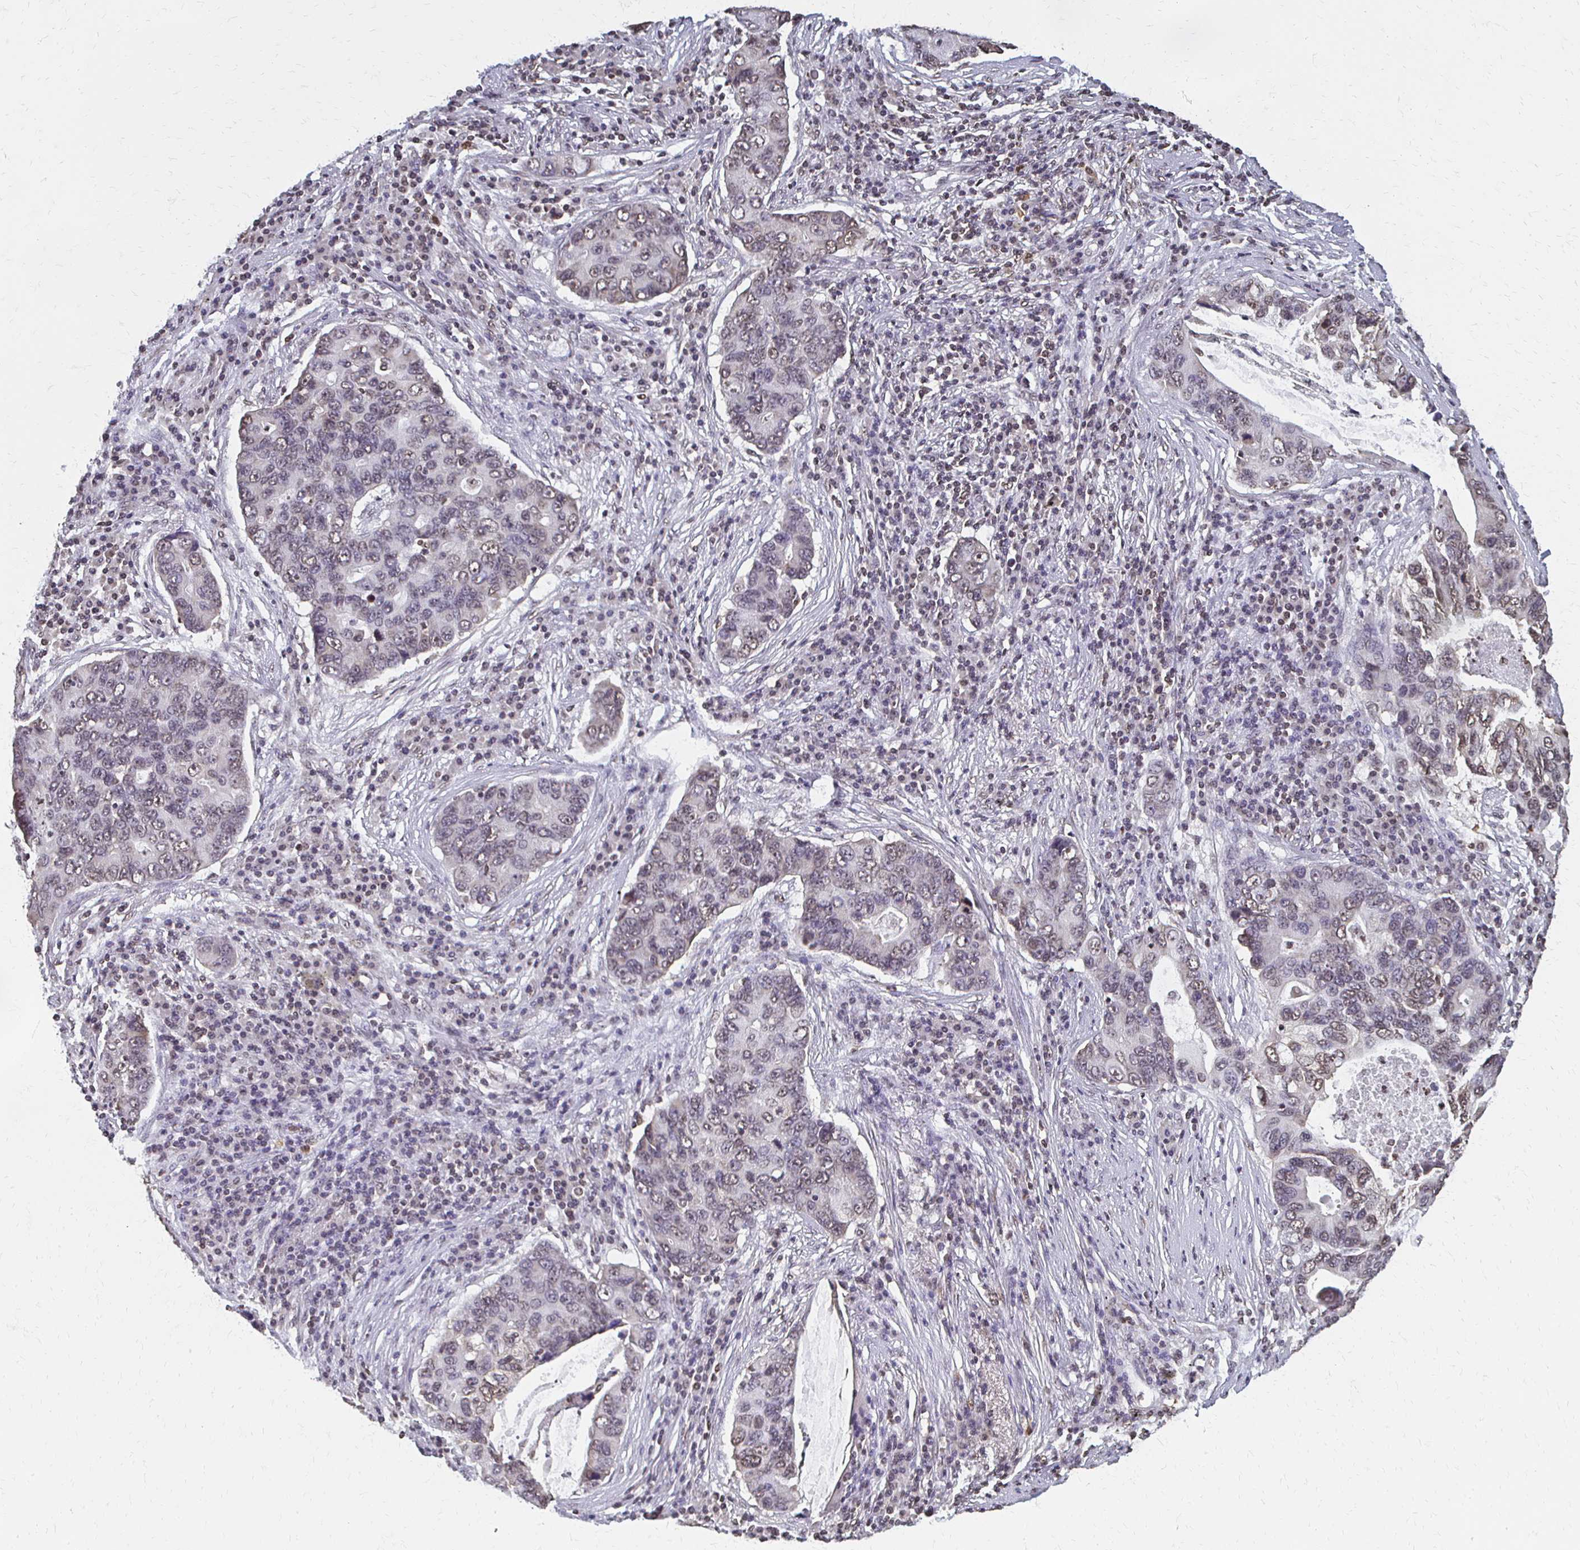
{"staining": {"intensity": "weak", "quantity": "<25%", "location": "nuclear"}, "tissue": "lung cancer", "cell_type": "Tumor cells", "image_type": "cancer", "snomed": [{"axis": "morphology", "description": "Adenocarcinoma, NOS"}, {"axis": "morphology", "description": "Adenocarcinoma, metastatic, NOS"}, {"axis": "topography", "description": "Lymph node"}, {"axis": "topography", "description": "Lung"}], "caption": "DAB (3,3'-diaminobenzidine) immunohistochemical staining of human metastatic adenocarcinoma (lung) exhibits no significant staining in tumor cells.", "gene": "HOXA9", "patient": {"sex": "female", "age": 54}}